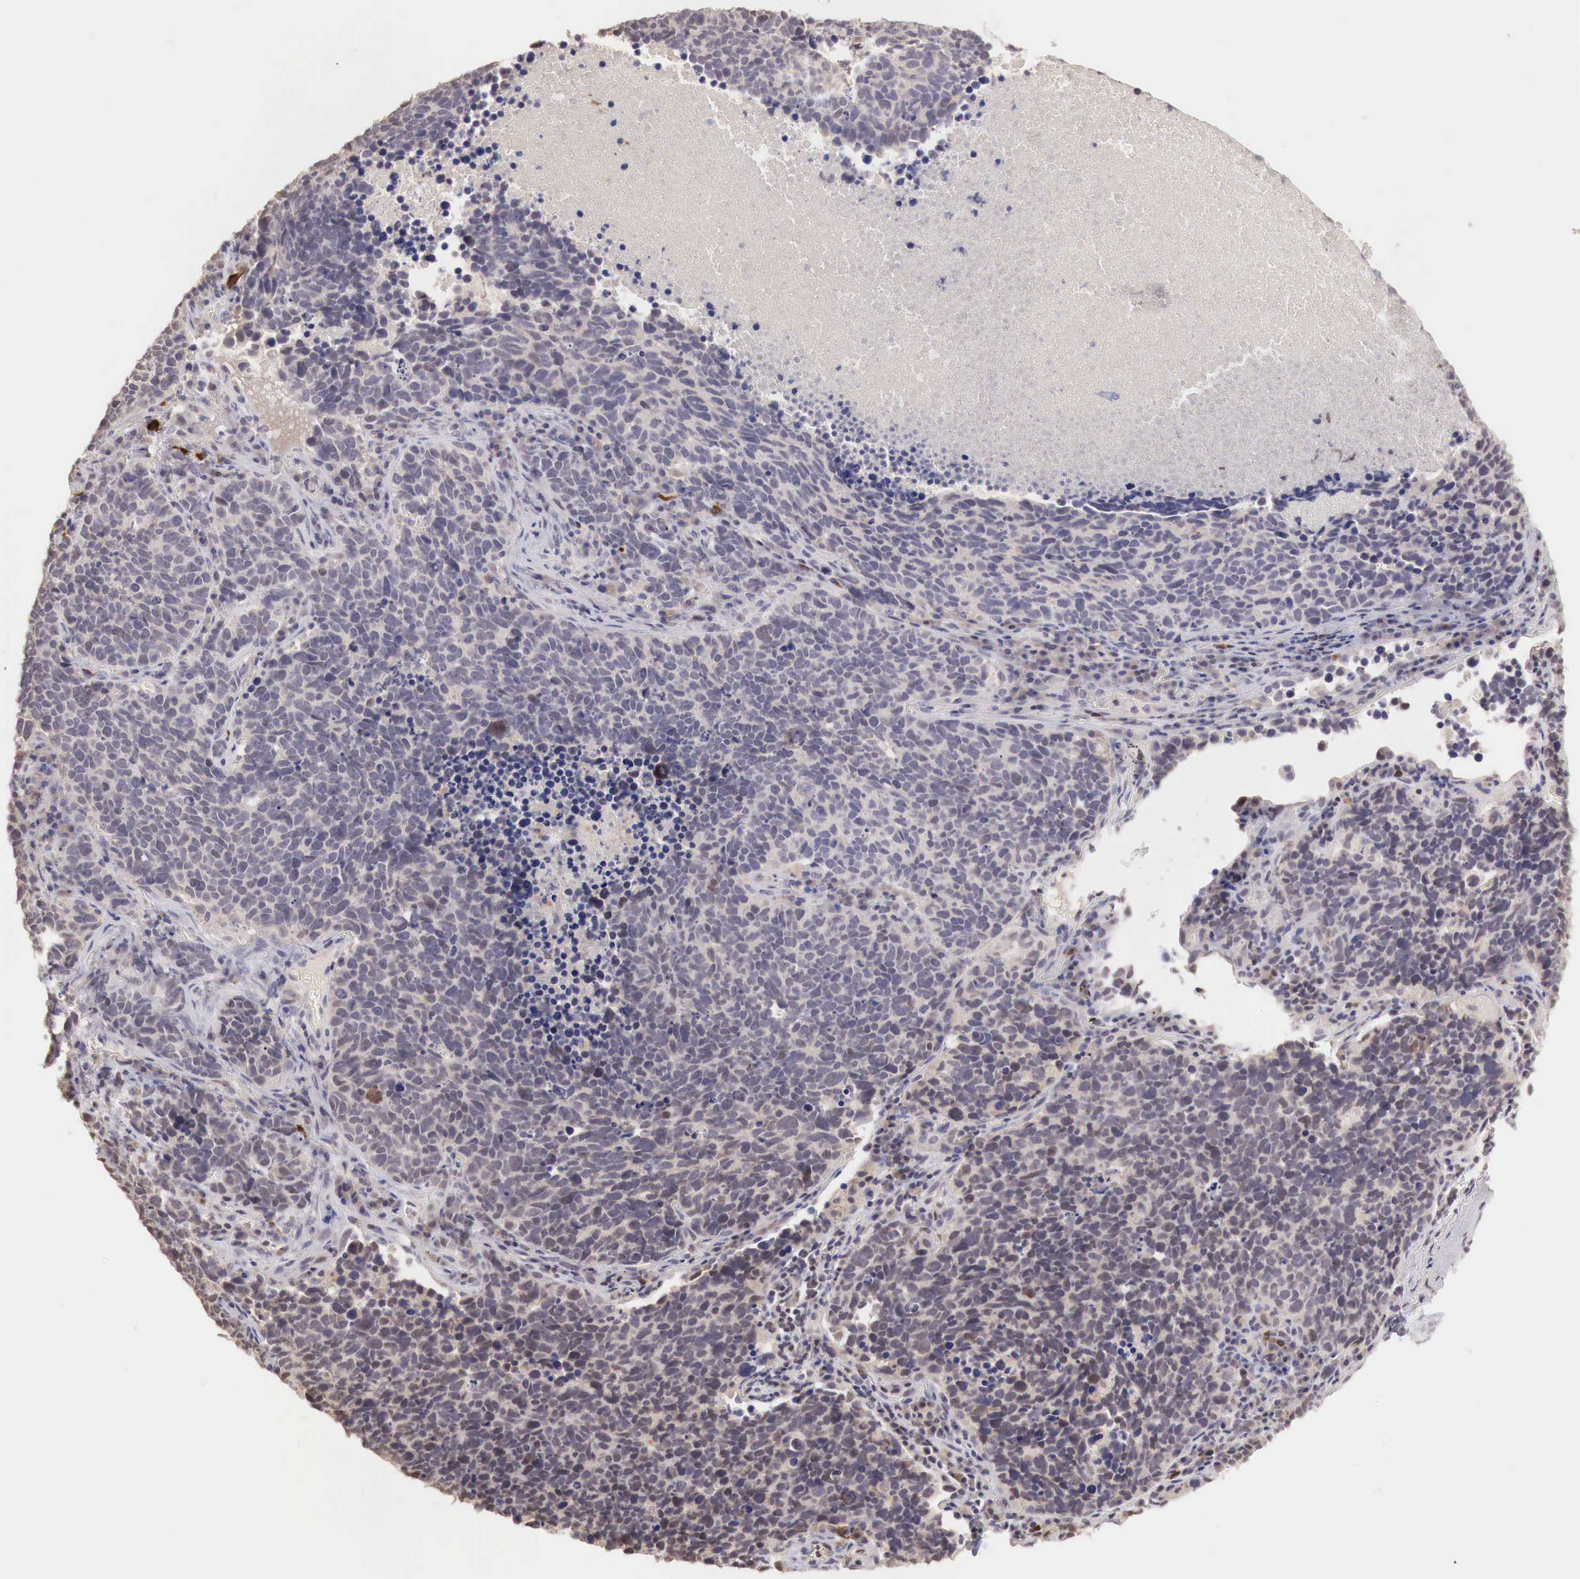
{"staining": {"intensity": "weak", "quantity": ">75%", "location": "cytoplasmic/membranous"}, "tissue": "lung cancer", "cell_type": "Tumor cells", "image_type": "cancer", "snomed": [{"axis": "morphology", "description": "Neoplasm, malignant, NOS"}, {"axis": "topography", "description": "Lung"}], "caption": "IHC of lung neoplasm (malignant) displays low levels of weak cytoplasmic/membranous positivity in approximately >75% of tumor cells.", "gene": "TBC1D9", "patient": {"sex": "female", "age": 75}}